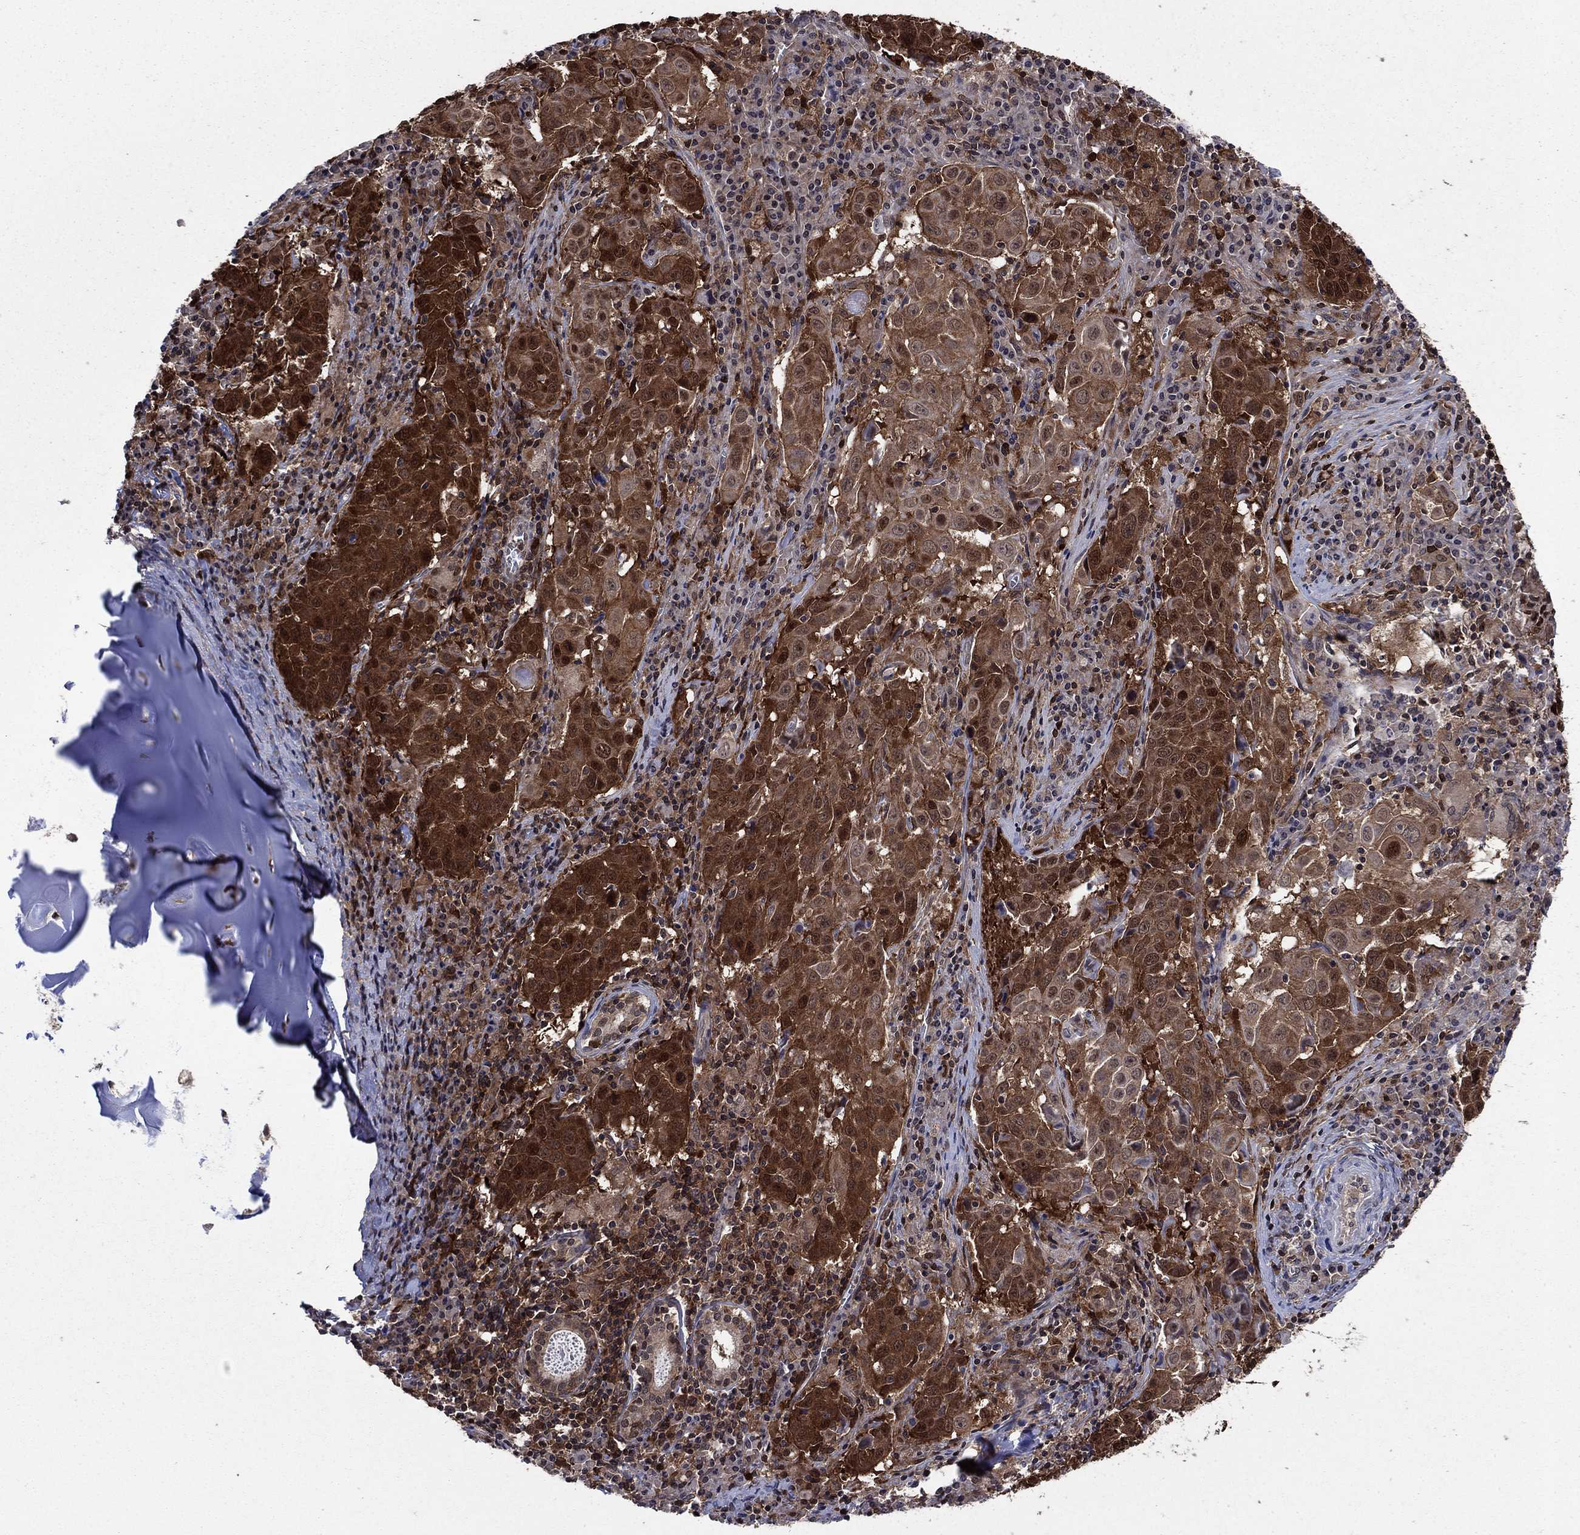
{"staining": {"intensity": "strong", "quantity": ">75%", "location": "cytoplasmic/membranous"}, "tissue": "lung cancer", "cell_type": "Tumor cells", "image_type": "cancer", "snomed": [{"axis": "morphology", "description": "Squamous cell carcinoma, NOS"}, {"axis": "topography", "description": "Lung"}], "caption": "Immunohistochemical staining of squamous cell carcinoma (lung) demonstrates high levels of strong cytoplasmic/membranous protein staining in approximately >75% of tumor cells.", "gene": "CACYBP", "patient": {"sex": "male", "age": 57}}